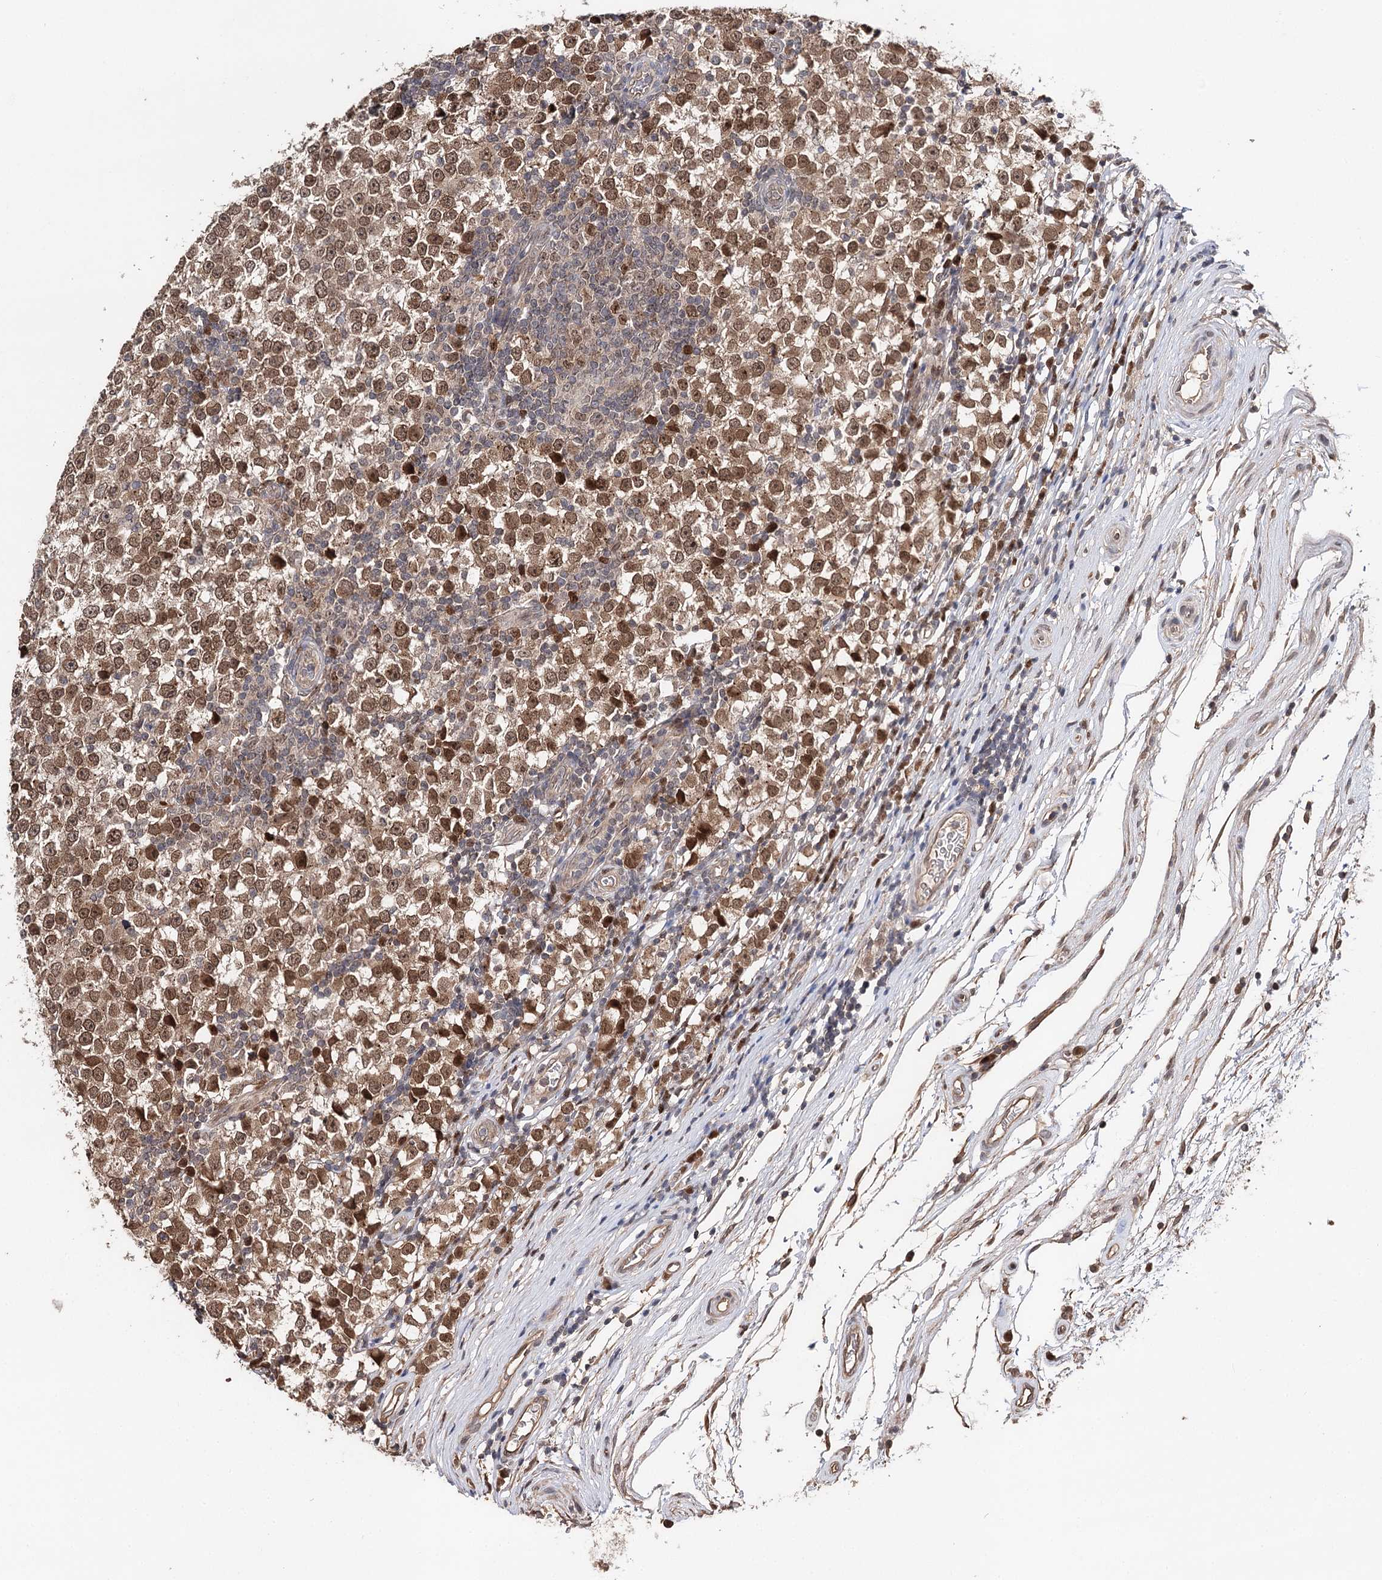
{"staining": {"intensity": "moderate", "quantity": ">75%", "location": "cytoplasmic/membranous,nuclear"}, "tissue": "testis cancer", "cell_type": "Tumor cells", "image_type": "cancer", "snomed": [{"axis": "morphology", "description": "Seminoma, NOS"}, {"axis": "topography", "description": "Testis"}], "caption": "The histopathology image demonstrates staining of testis cancer (seminoma), revealing moderate cytoplasmic/membranous and nuclear protein expression (brown color) within tumor cells.", "gene": "NOPCHAP1", "patient": {"sex": "male", "age": 65}}